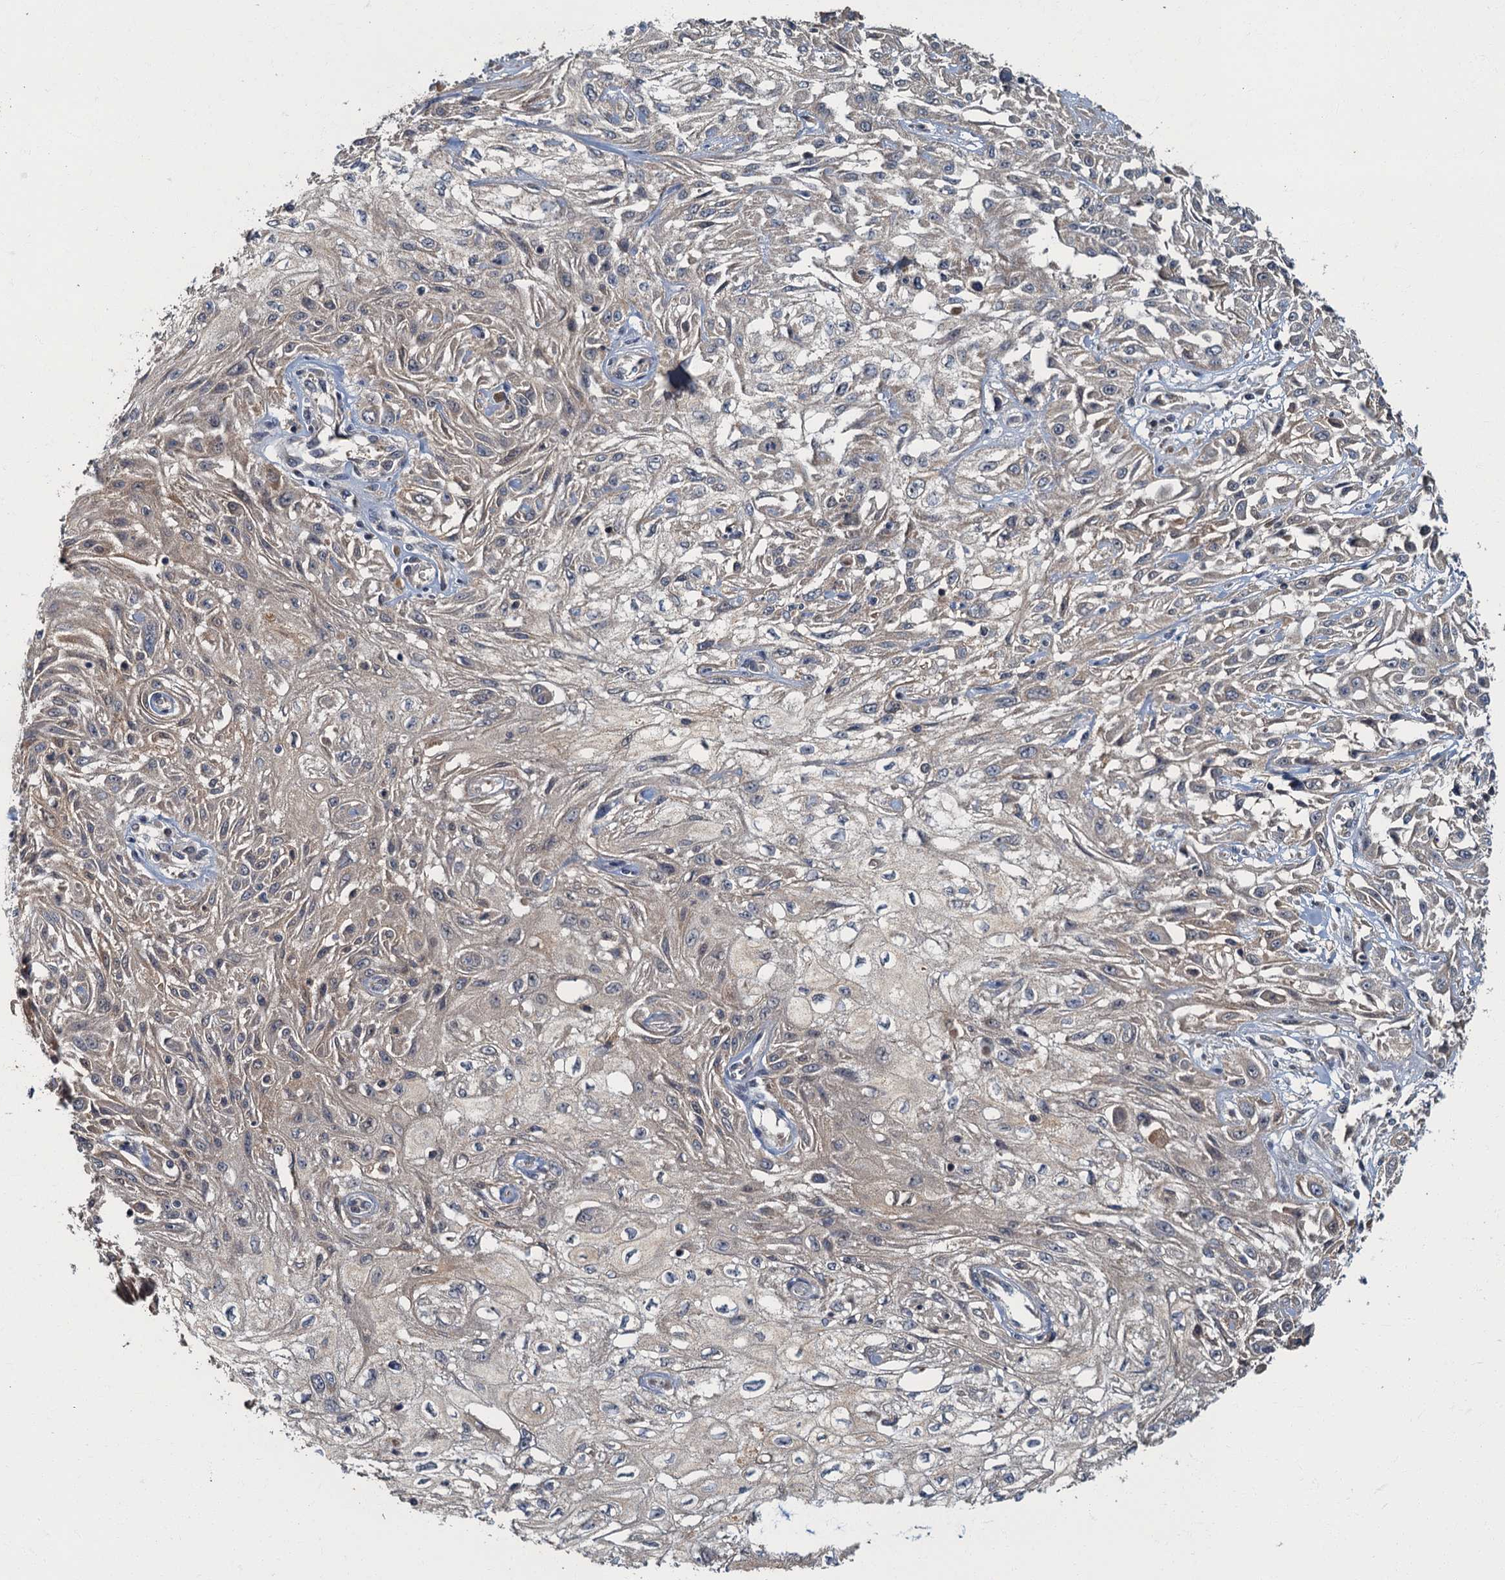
{"staining": {"intensity": "negative", "quantity": "none", "location": "none"}, "tissue": "skin cancer", "cell_type": "Tumor cells", "image_type": "cancer", "snomed": [{"axis": "morphology", "description": "Squamous cell carcinoma, NOS"}, {"axis": "morphology", "description": "Squamous cell carcinoma, metastatic, NOS"}, {"axis": "topography", "description": "Skin"}, {"axis": "topography", "description": "Lymph node"}], "caption": "Immunohistochemistry of skin squamous cell carcinoma exhibits no positivity in tumor cells.", "gene": "WDCP", "patient": {"sex": "male", "age": 75}}